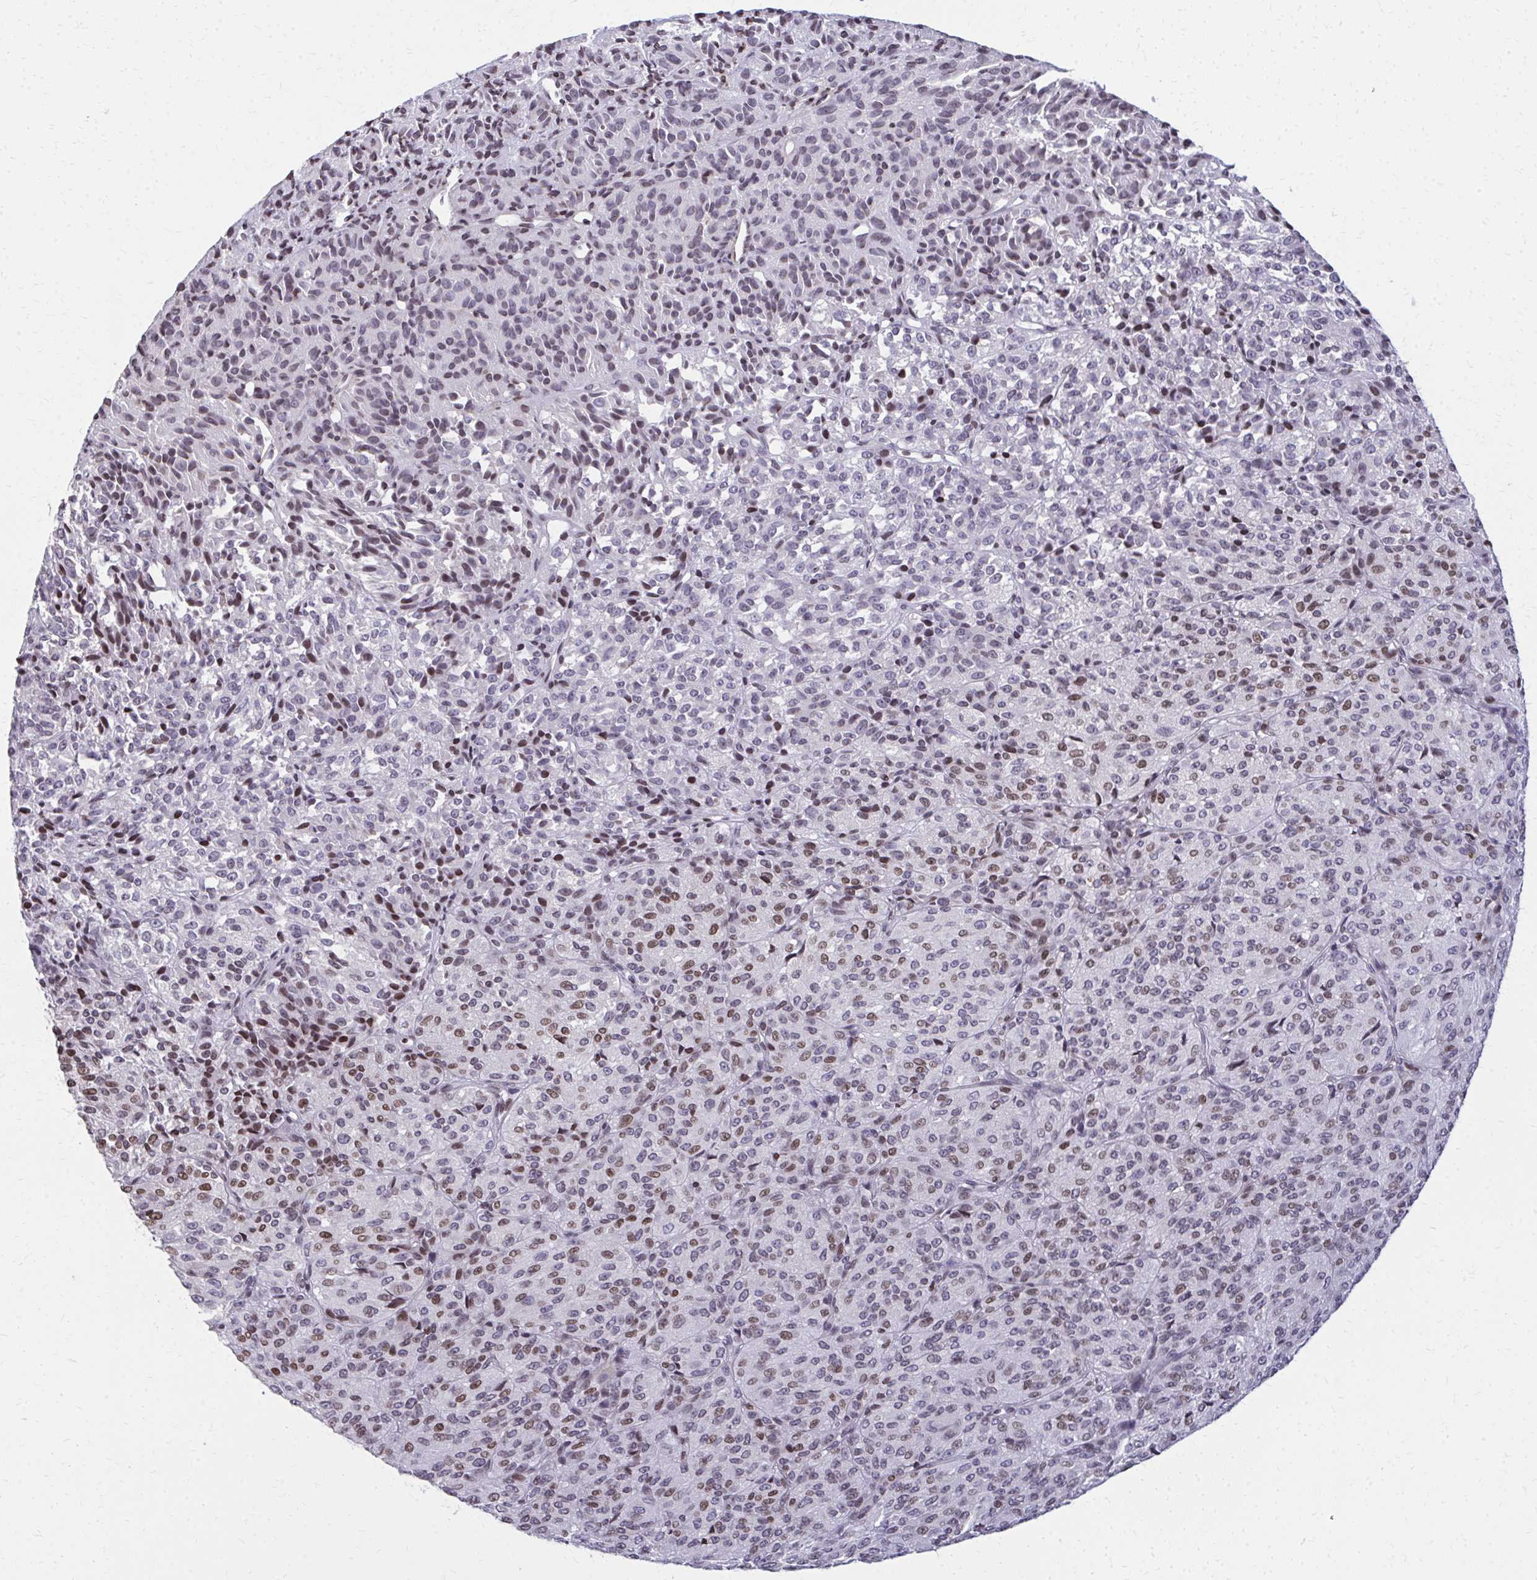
{"staining": {"intensity": "moderate", "quantity": "25%-75%", "location": "nuclear"}, "tissue": "melanoma", "cell_type": "Tumor cells", "image_type": "cancer", "snomed": [{"axis": "morphology", "description": "Malignant melanoma, Metastatic site"}, {"axis": "topography", "description": "Brain"}], "caption": "Immunohistochemistry of human malignant melanoma (metastatic site) displays medium levels of moderate nuclear staining in approximately 25%-75% of tumor cells.", "gene": "AP5M1", "patient": {"sex": "female", "age": 56}}